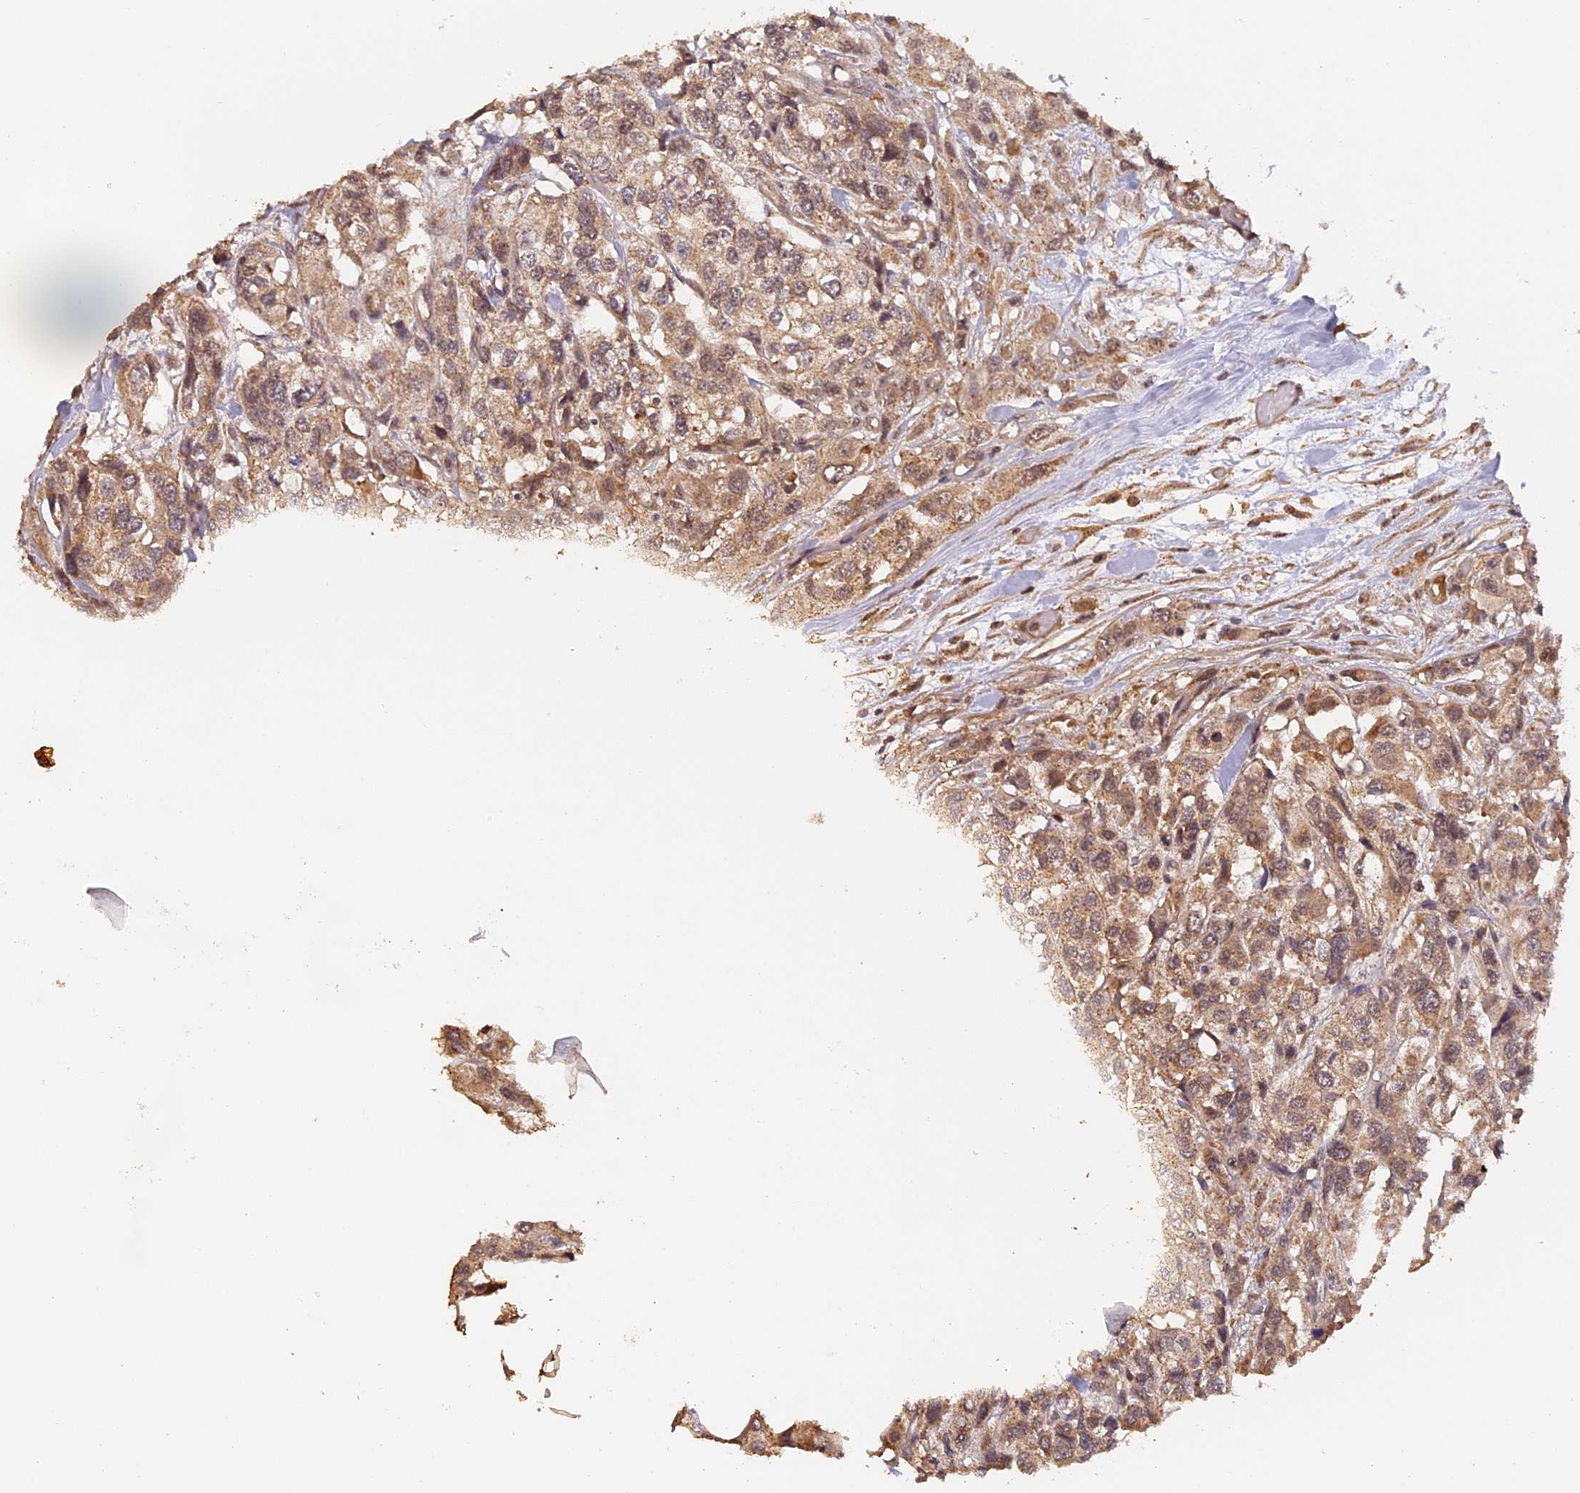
{"staining": {"intensity": "weak", "quantity": ">75%", "location": "cytoplasmic/membranous,nuclear"}, "tissue": "urothelial cancer", "cell_type": "Tumor cells", "image_type": "cancer", "snomed": [{"axis": "morphology", "description": "Urothelial carcinoma, High grade"}, {"axis": "topography", "description": "Urinary bladder"}], "caption": "Immunohistochemistry staining of high-grade urothelial carcinoma, which displays low levels of weak cytoplasmic/membranous and nuclear expression in approximately >75% of tumor cells indicating weak cytoplasmic/membranous and nuclear protein staining. The staining was performed using DAB (brown) for protein detection and nuclei were counterstained in hematoxylin (blue).", "gene": "MYBL2", "patient": {"sex": "male", "age": 67}}